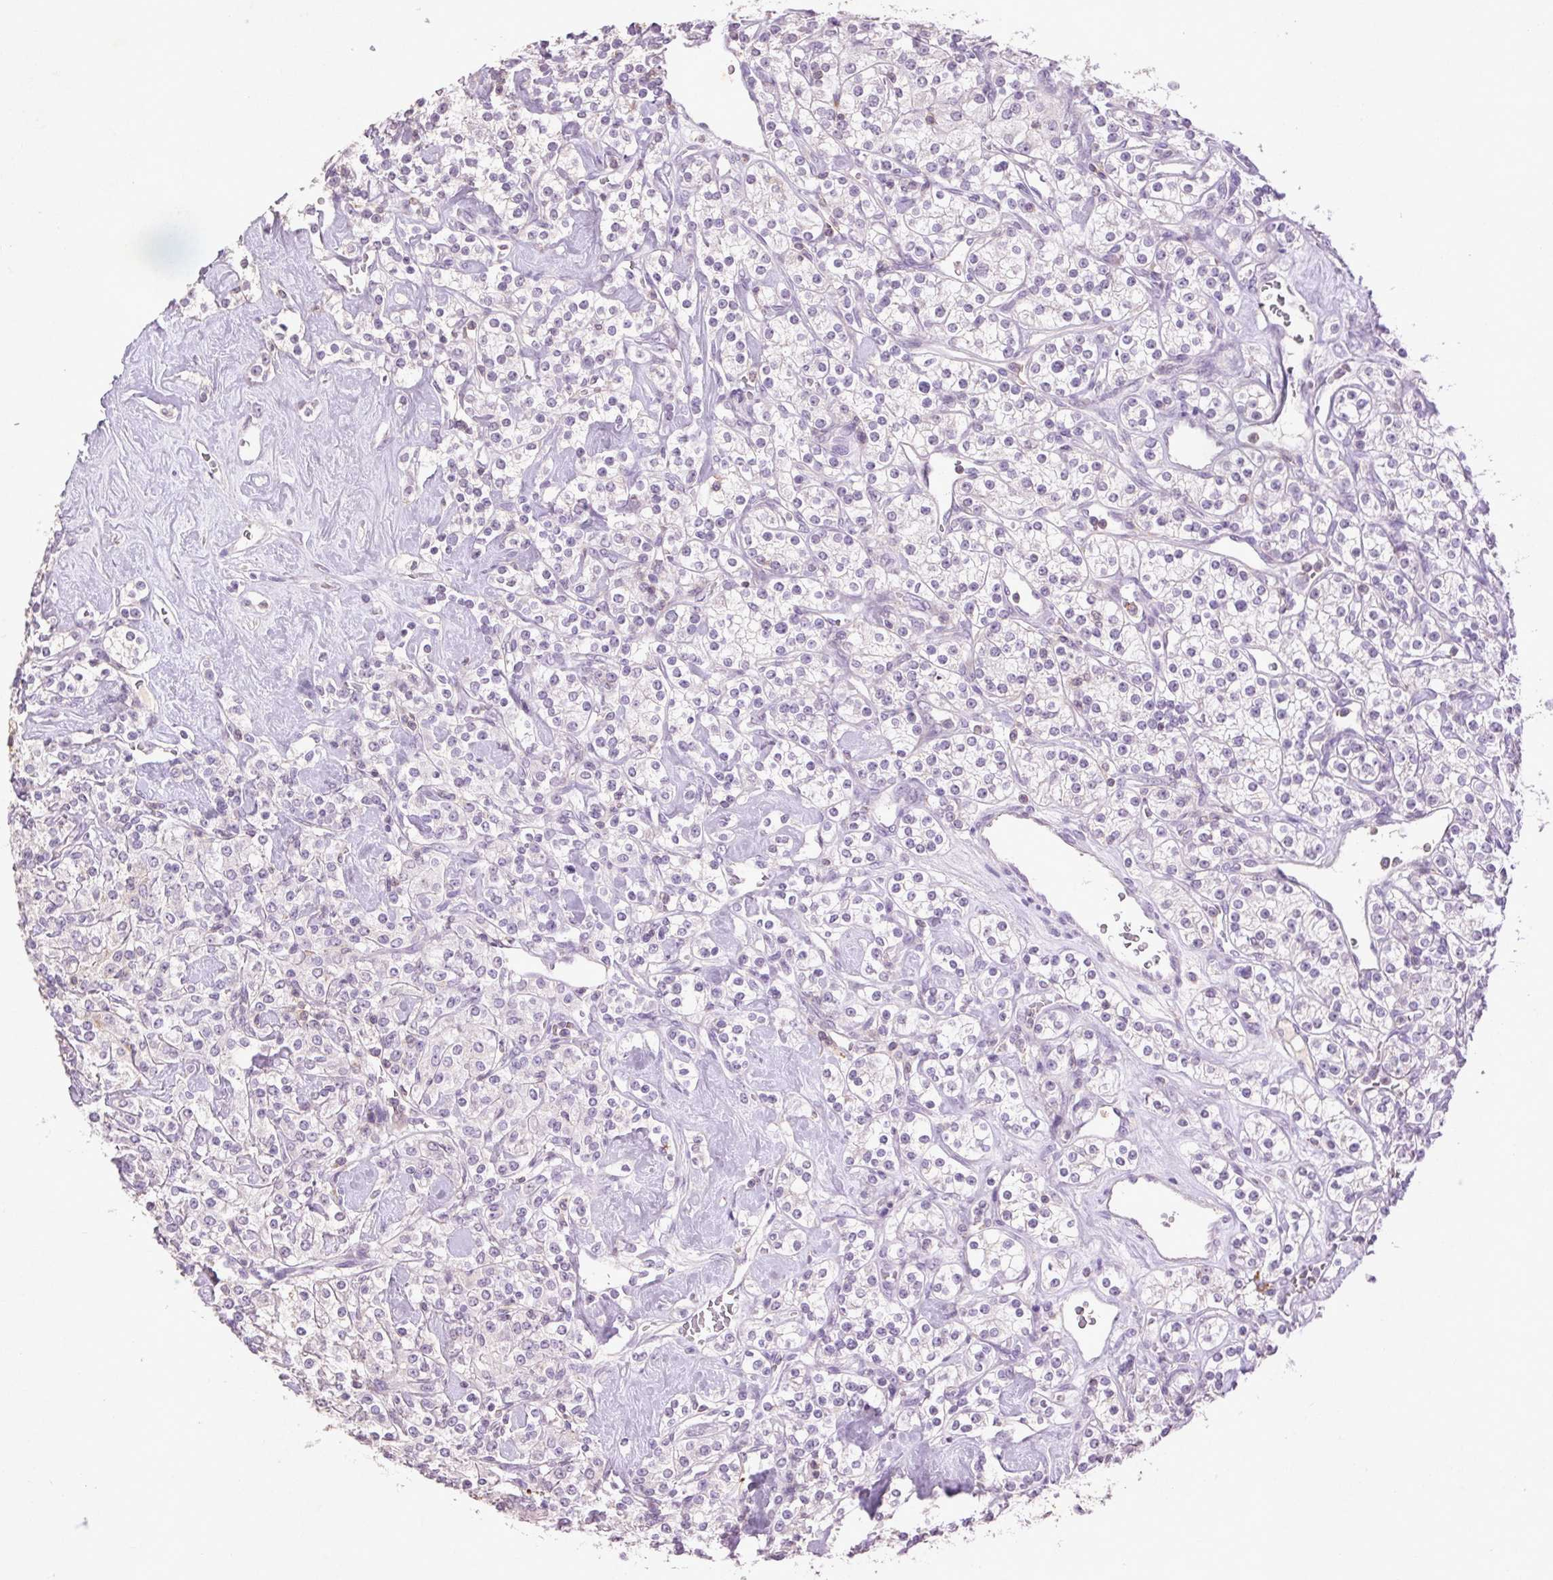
{"staining": {"intensity": "negative", "quantity": "none", "location": "none"}, "tissue": "renal cancer", "cell_type": "Tumor cells", "image_type": "cancer", "snomed": [{"axis": "morphology", "description": "Adenocarcinoma, NOS"}, {"axis": "topography", "description": "Kidney"}], "caption": "Immunohistochemistry (IHC) of renal cancer demonstrates no expression in tumor cells.", "gene": "FNDC7", "patient": {"sex": "male", "age": 77}}